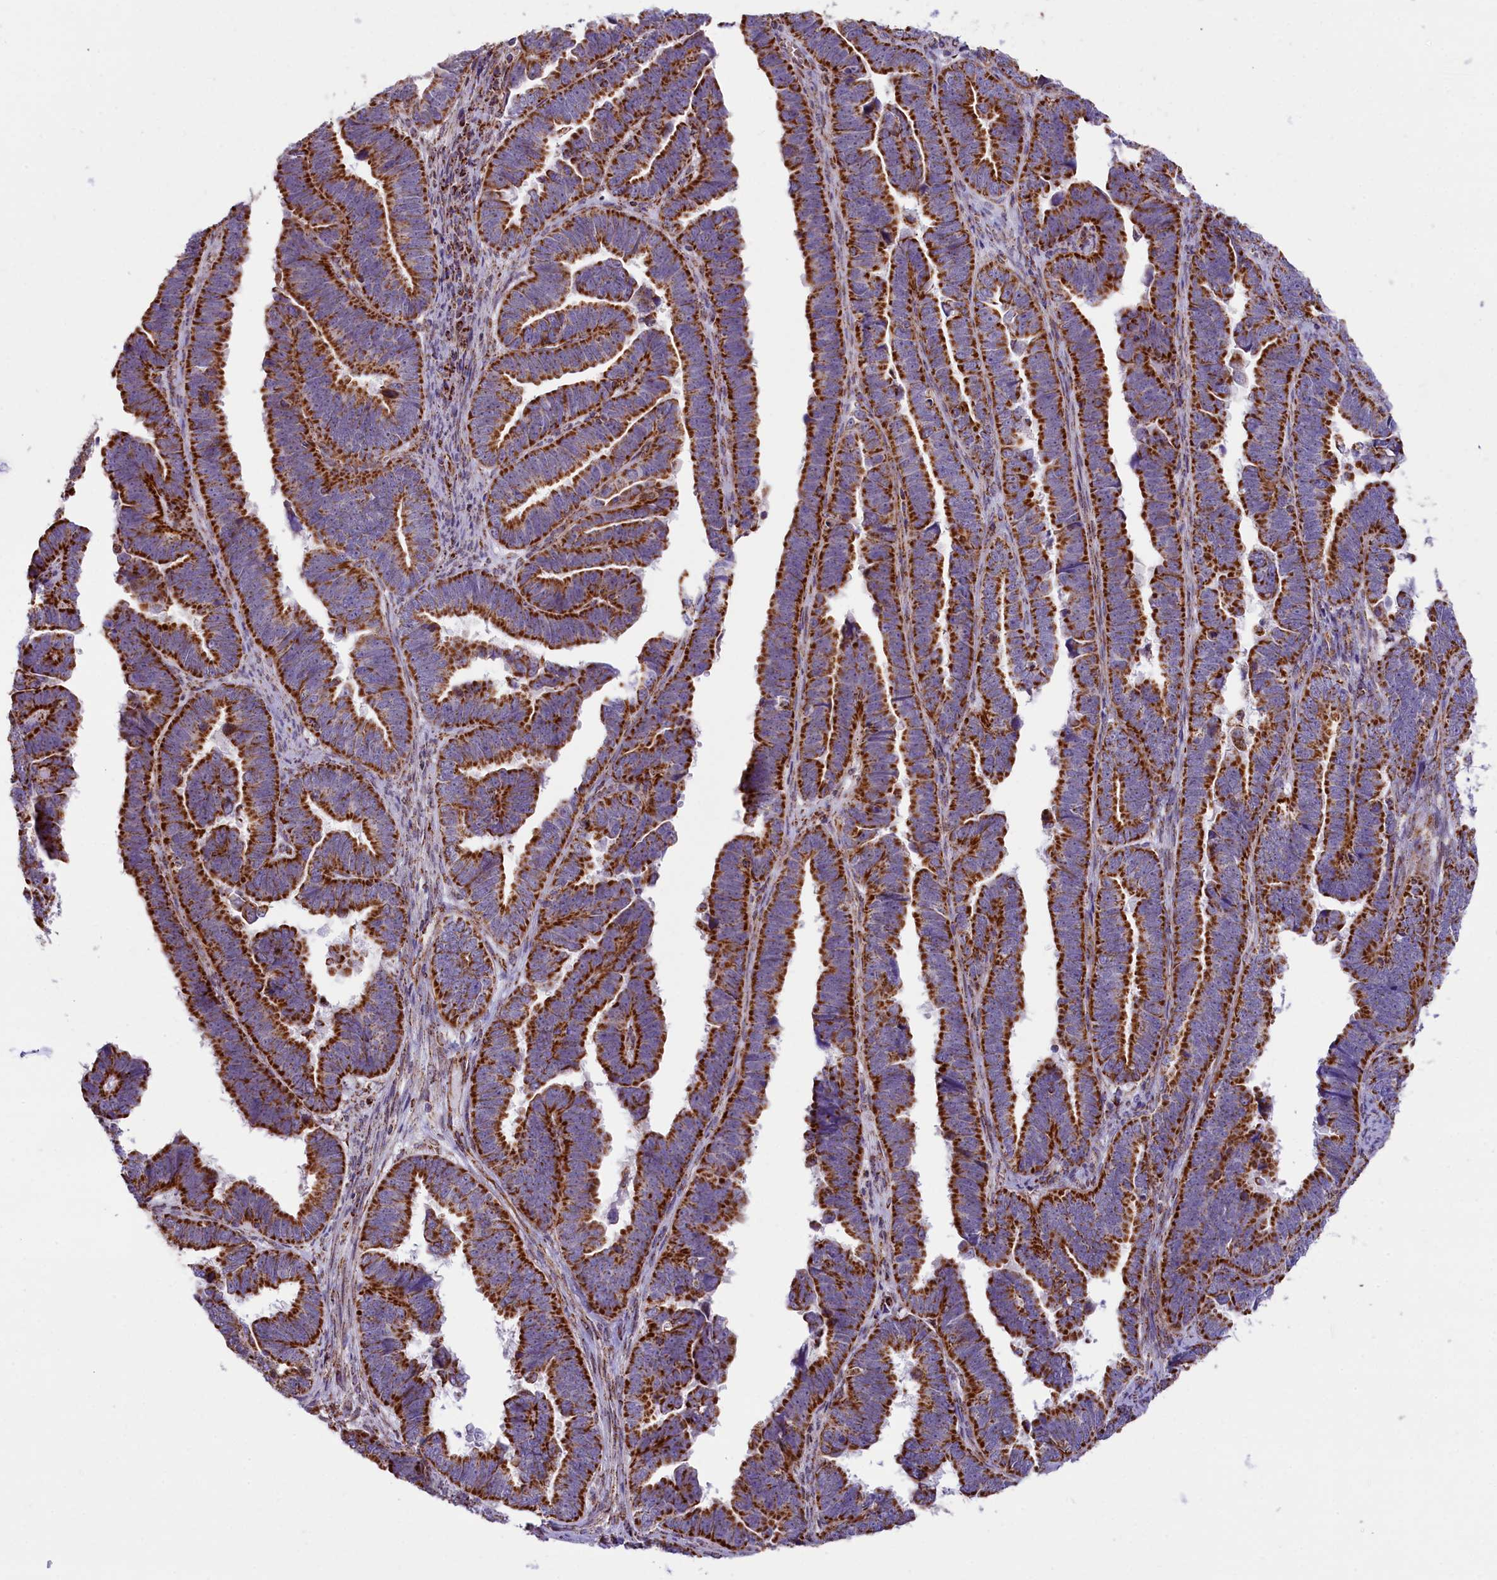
{"staining": {"intensity": "strong", "quantity": ">75%", "location": "cytoplasmic/membranous"}, "tissue": "endometrial cancer", "cell_type": "Tumor cells", "image_type": "cancer", "snomed": [{"axis": "morphology", "description": "Adenocarcinoma, NOS"}, {"axis": "topography", "description": "Endometrium"}], "caption": "Strong cytoplasmic/membranous staining for a protein is seen in about >75% of tumor cells of adenocarcinoma (endometrial) using immunohistochemistry (IHC).", "gene": "NDUFA8", "patient": {"sex": "female", "age": 75}}